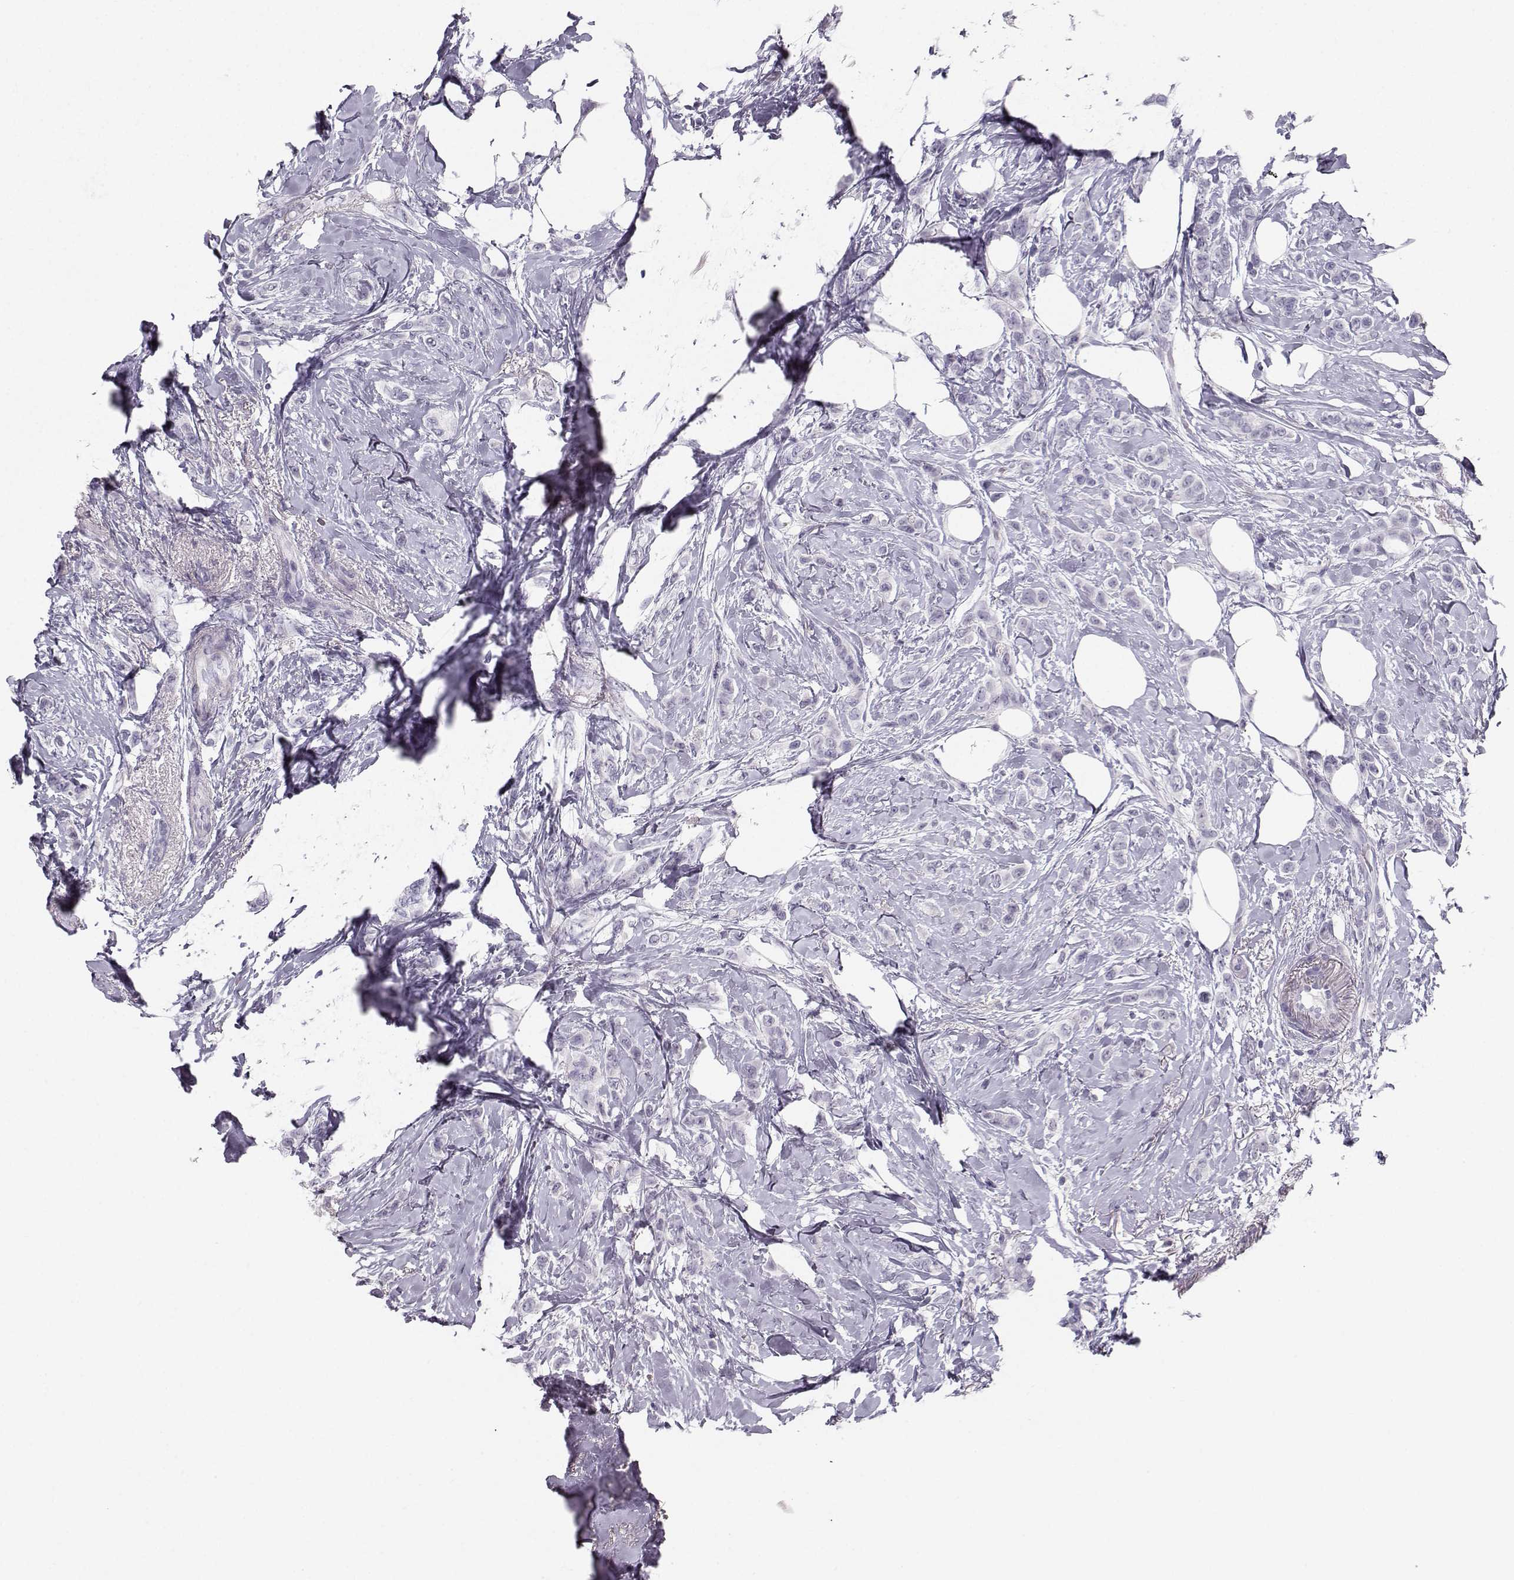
{"staining": {"intensity": "negative", "quantity": "none", "location": "none"}, "tissue": "breast cancer", "cell_type": "Tumor cells", "image_type": "cancer", "snomed": [{"axis": "morphology", "description": "Lobular carcinoma"}, {"axis": "topography", "description": "Breast"}], "caption": "This micrograph is of breast cancer stained with immunohistochemistry (IHC) to label a protein in brown with the nuclei are counter-stained blue. There is no expression in tumor cells.", "gene": "CASR", "patient": {"sex": "female", "age": 66}}